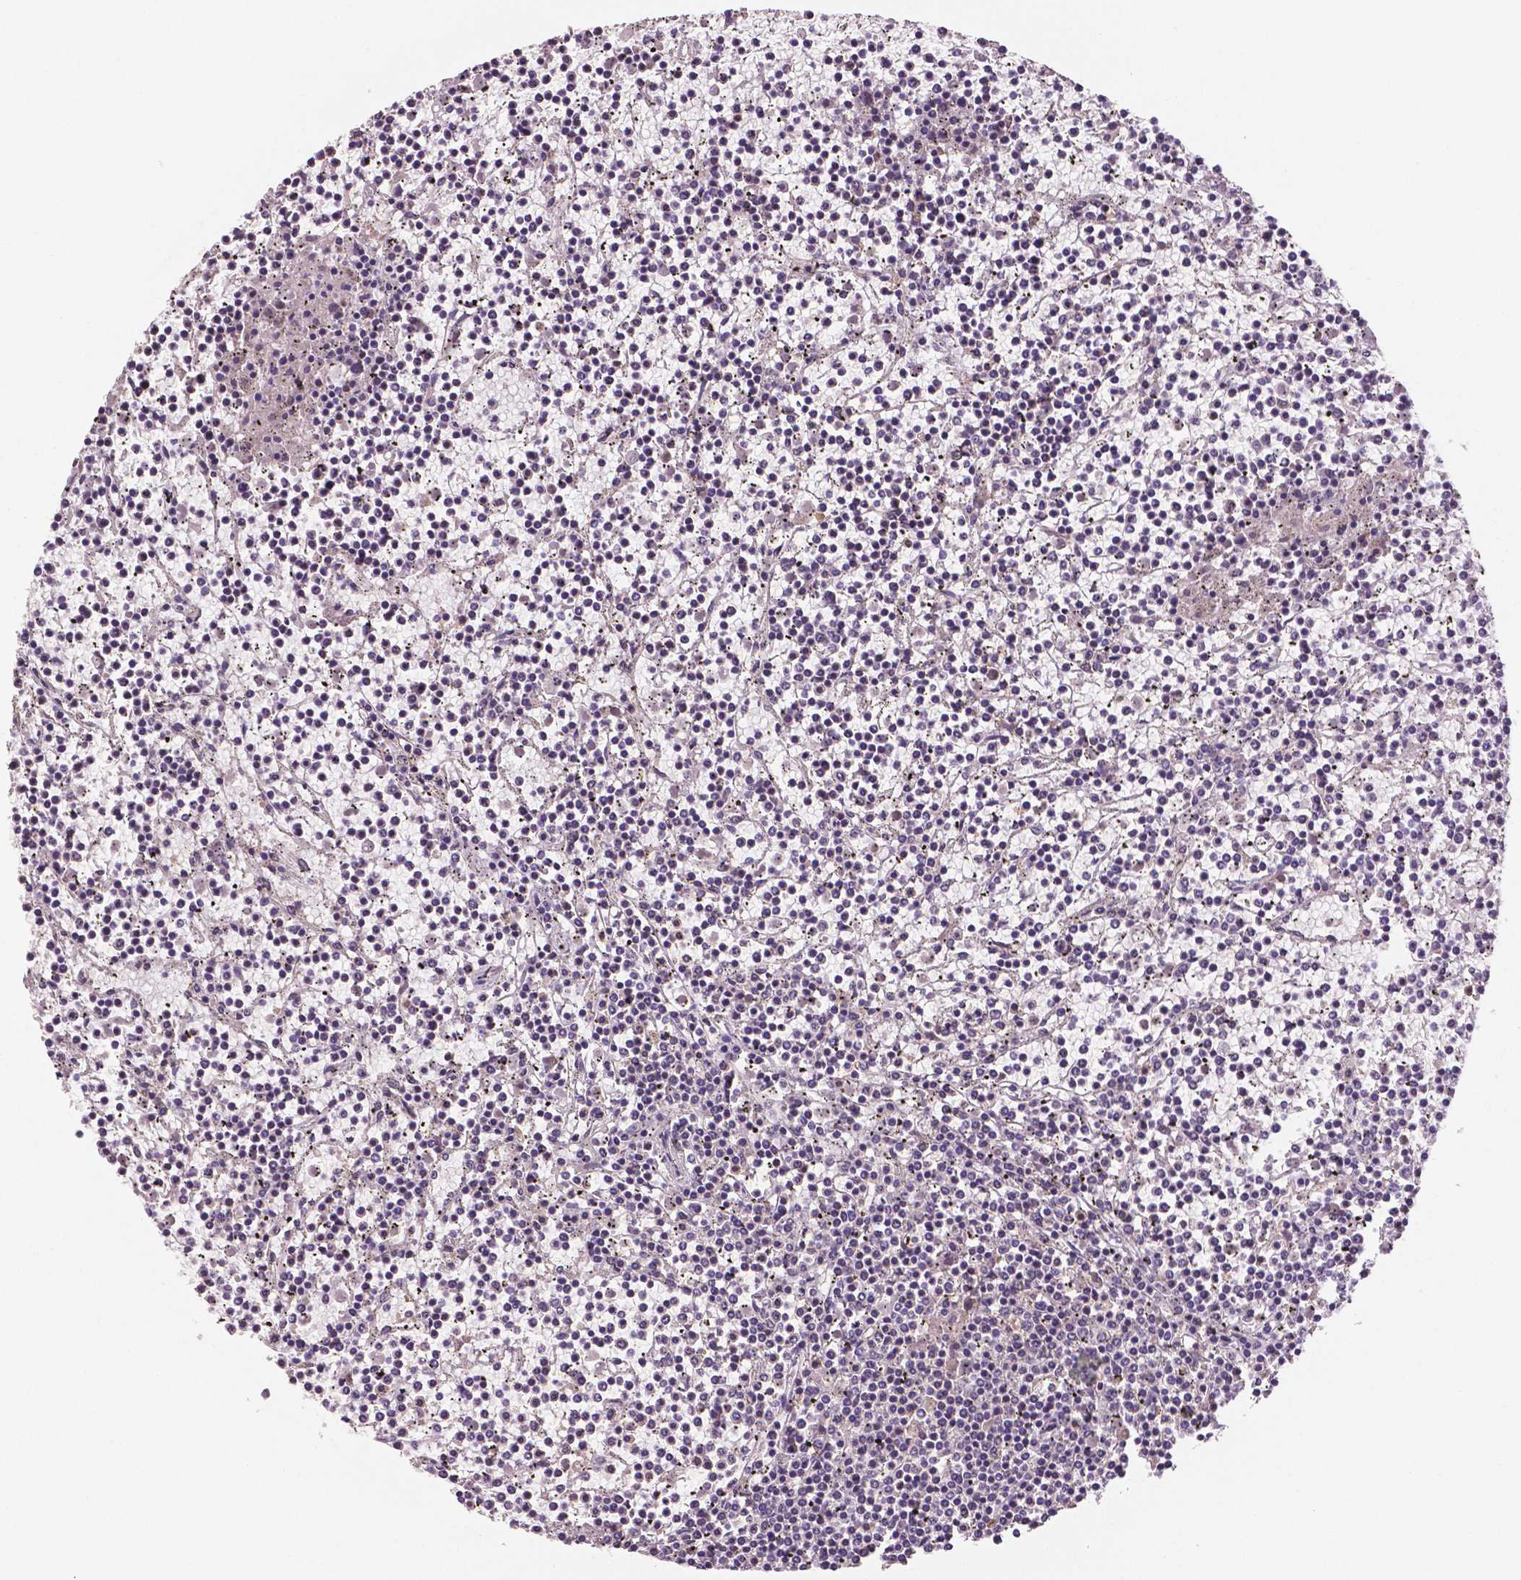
{"staining": {"intensity": "negative", "quantity": "none", "location": "none"}, "tissue": "lymphoma", "cell_type": "Tumor cells", "image_type": "cancer", "snomed": [{"axis": "morphology", "description": "Malignant lymphoma, non-Hodgkin's type, Low grade"}, {"axis": "topography", "description": "Spleen"}], "caption": "Lymphoma was stained to show a protein in brown. There is no significant staining in tumor cells.", "gene": "STAT3", "patient": {"sex": "female", "age": 19}}